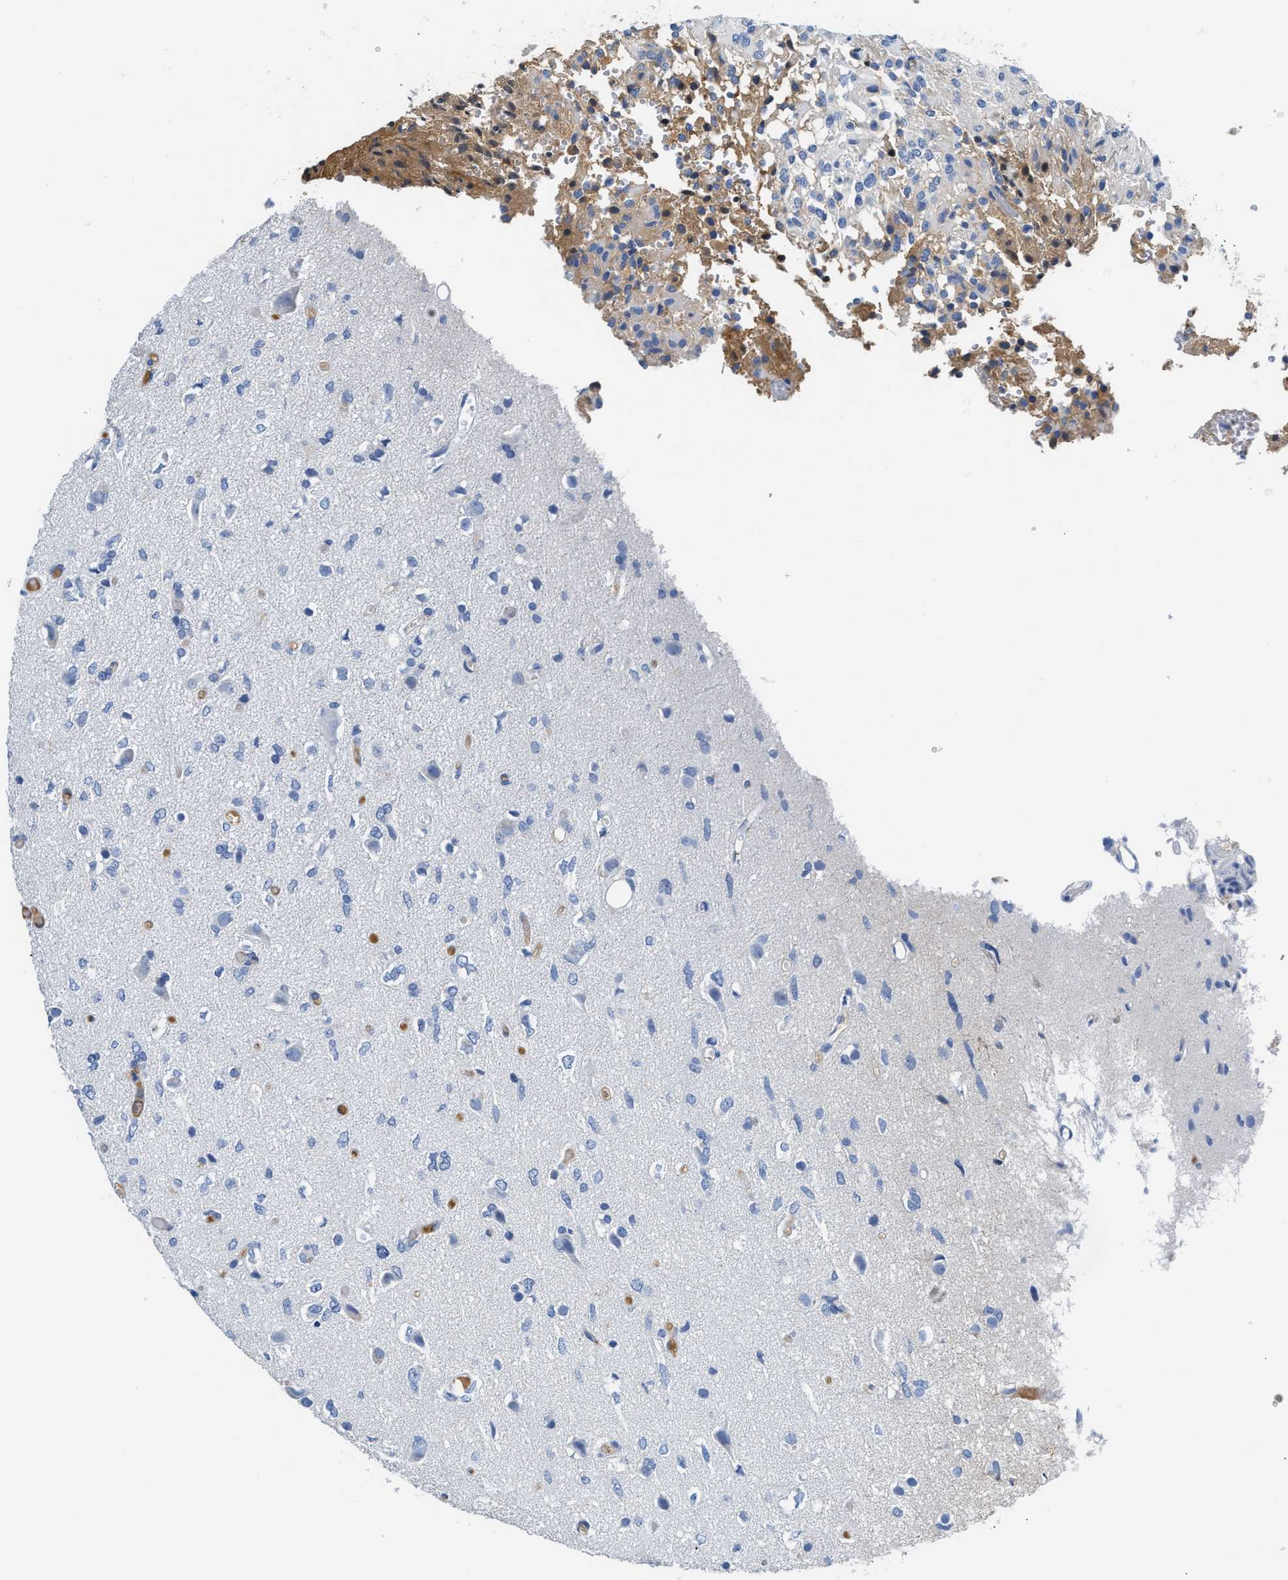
{"staining": {"intensity": "negative", "quantity": "none", "location": "none"}, "tissue": "glioma", "cell_type": "Tumor cells", "image_type": "cancer", "snomed": [{"axis": "morphology", "description": "Glioma, malignant, High grade"}, {"axis": "topography", "description": "Brain"}], "caption": "An immunohistochemistry (IHC) image of glioma is shown. There is no staining in tumor cells of glioma. (Stains: DAB (3,3'-diaminobenzidine) IHC with hematoxylin counter stain, Microscopy: brightfield microscopy at high magnification).", "gene": "GC", "patient": {"sex": "female", "age": 59}}